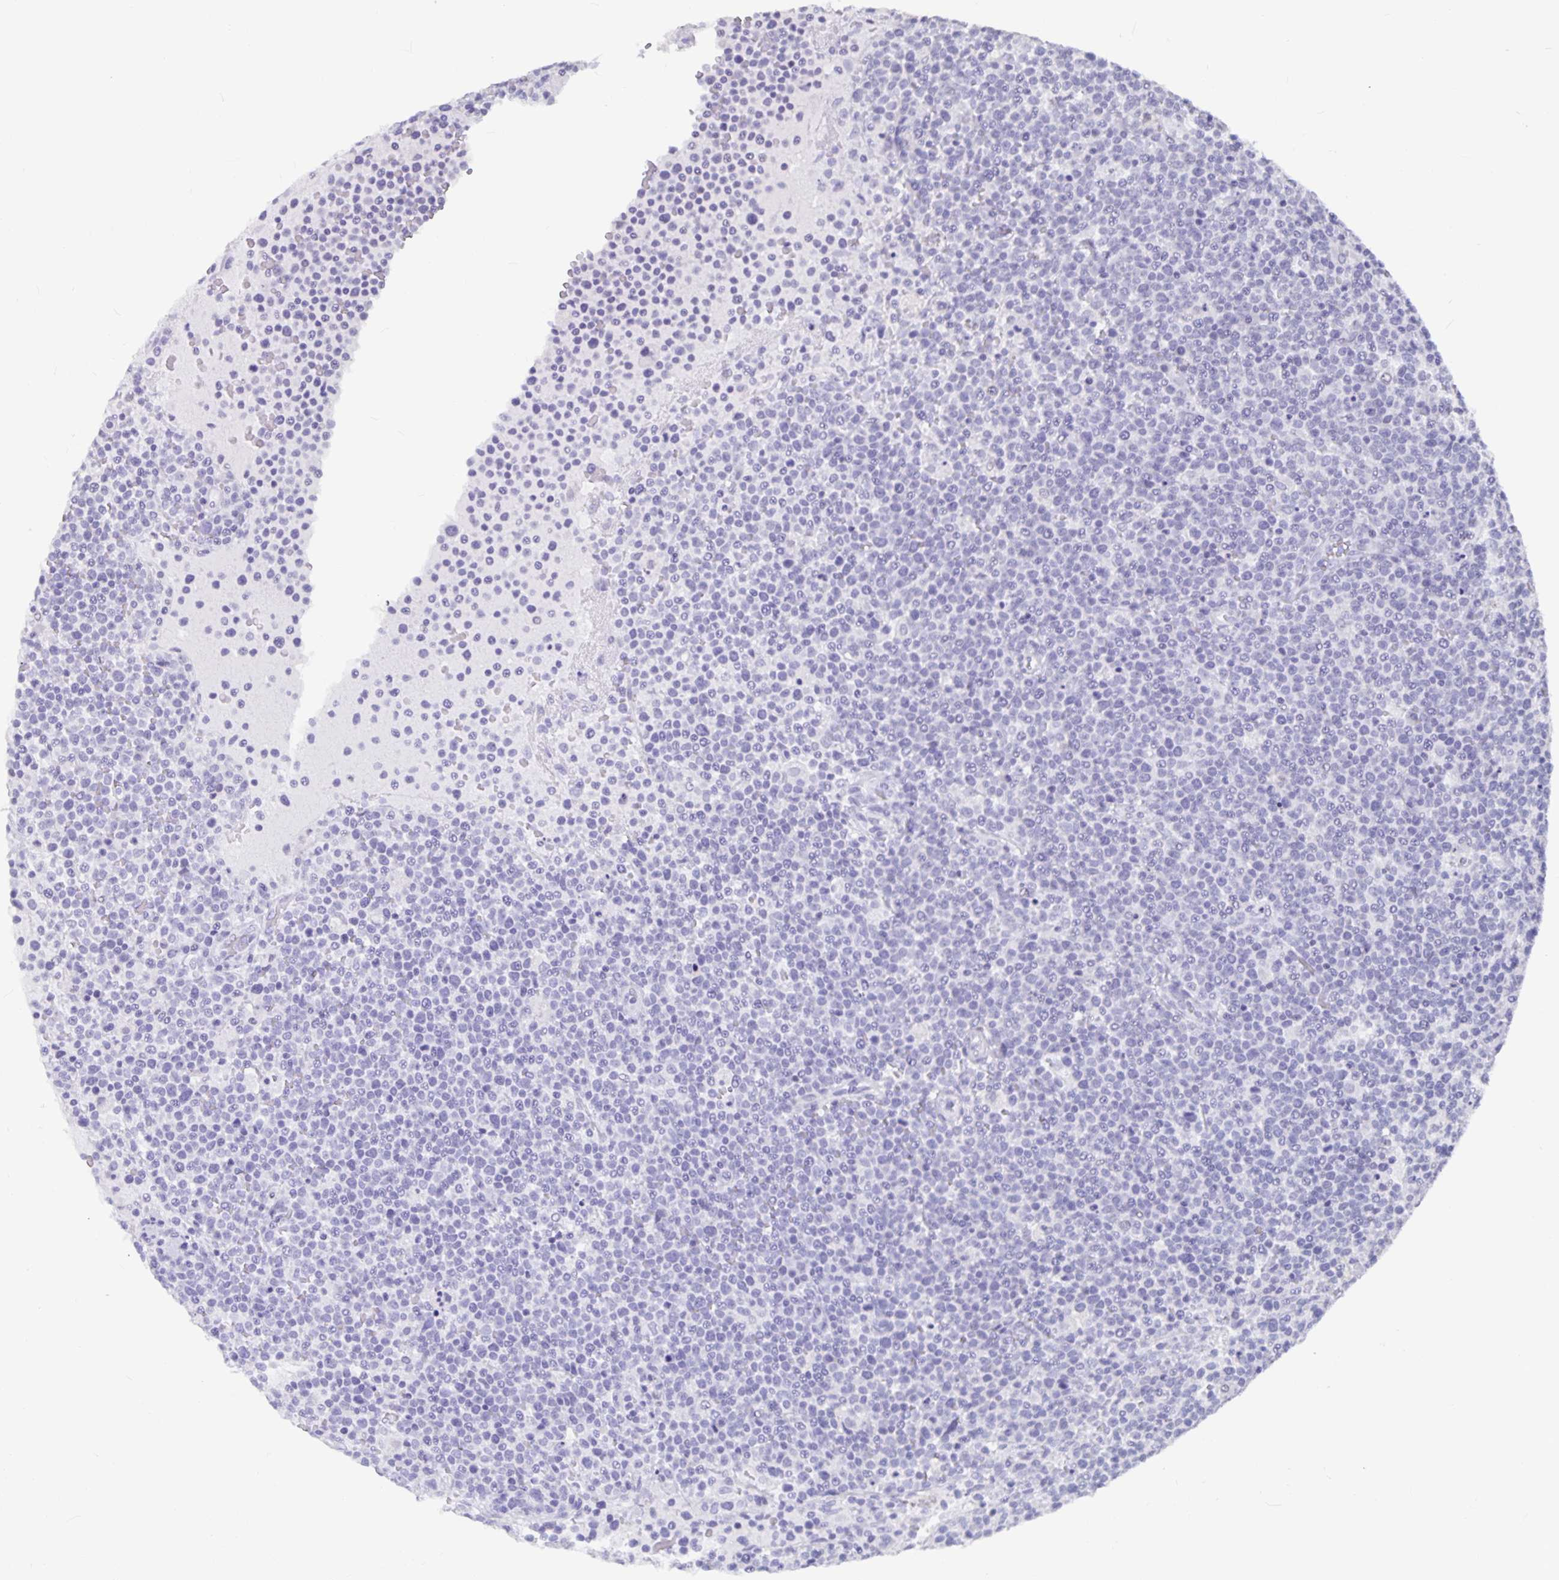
{"staining": {"intensity": "negative", "quantity": "none", "location": "none"}, "tissue": "lymphoma", "cell_type": "Tumor cells", "image_type": "cancer", "snomed": [{"axis": "morphology", "description": "Malignant lymphoma, non-Hodgkin's type, High grade"}, {"axis": "topography", "description": "Lymph node"}], "caption": "Malignant lymphoma, non-Hodgkin's type (high-grade) was stained to show a protein in brown. There is no significant staining in tumor cells.", "gene": "OLIG2", "patient": {"sex": "male", "age": 61}}